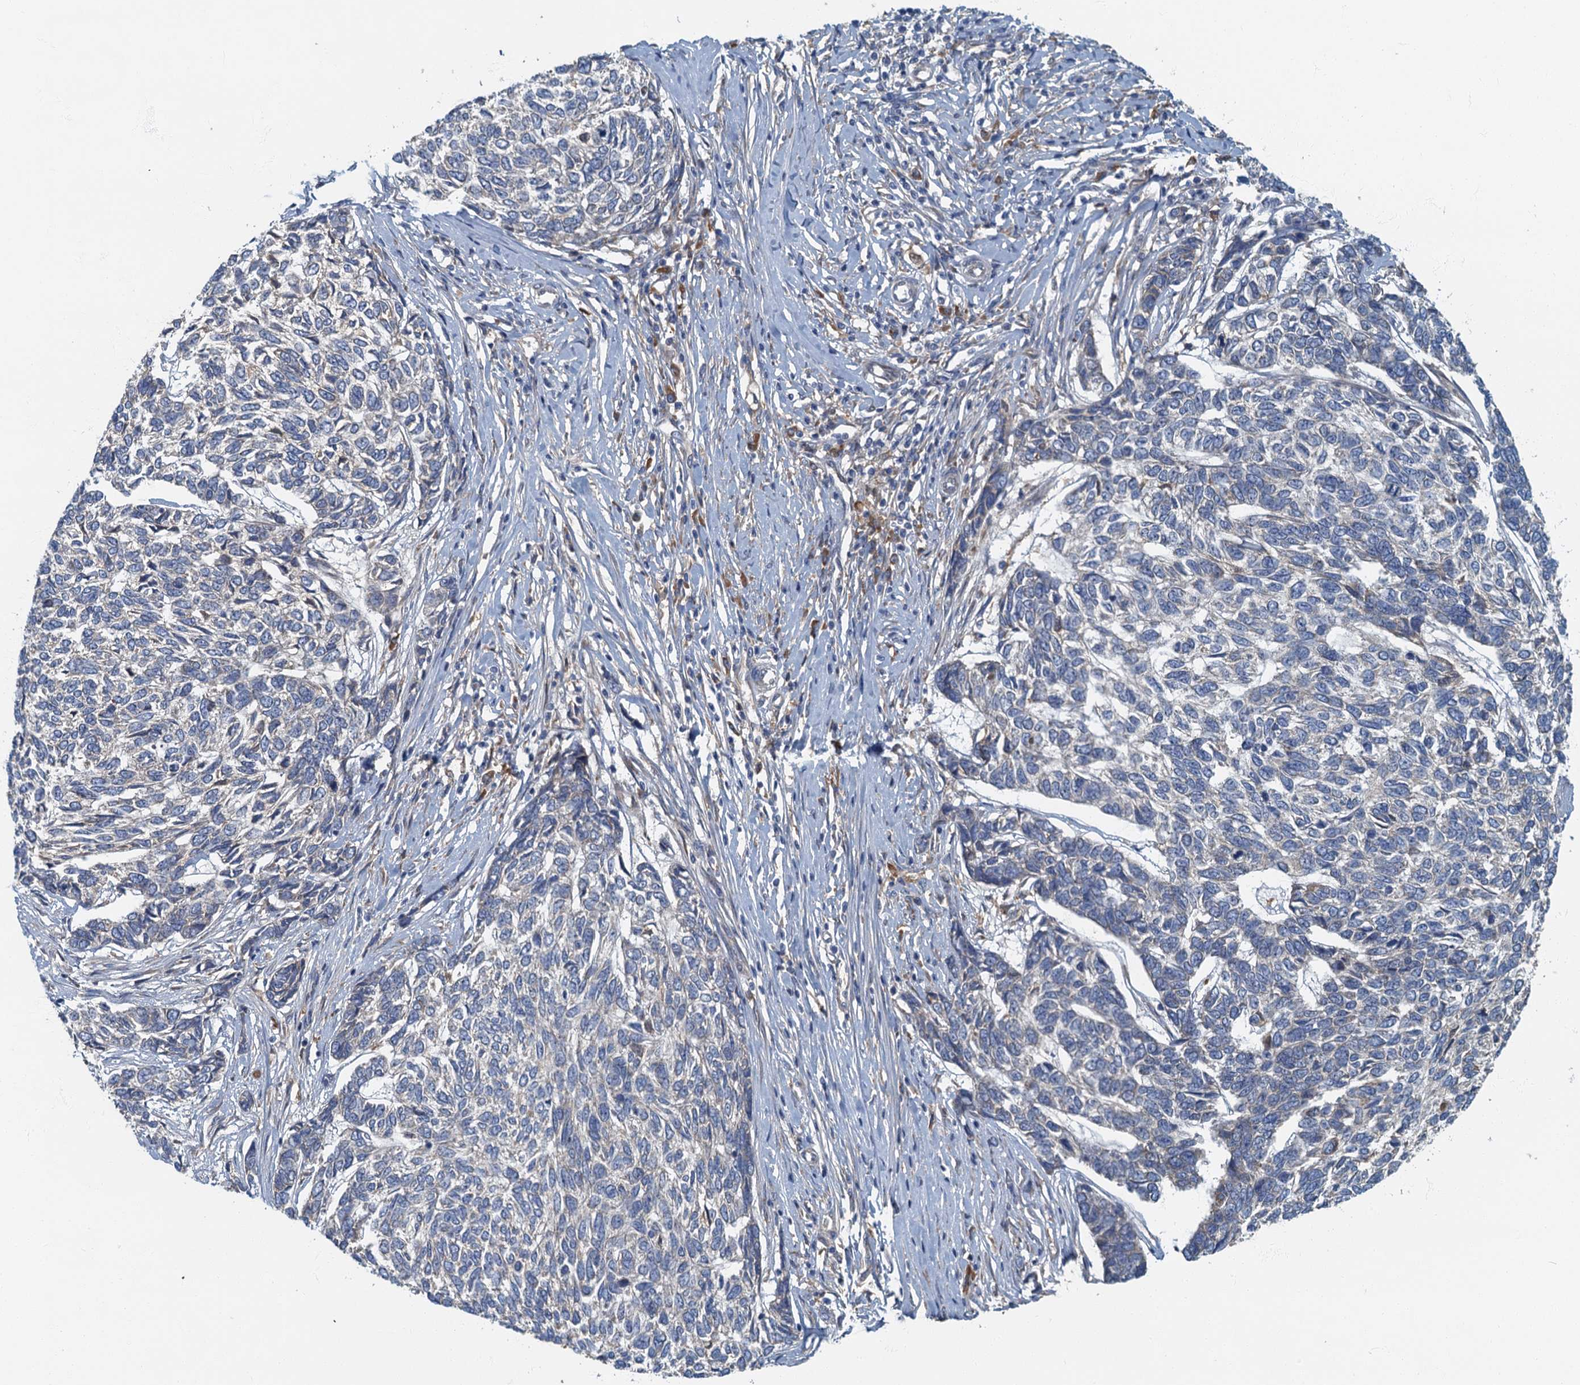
{"staining": {"intensity": "negative", "quantity": "none", "location": "none"}, "tissue": "skin cancer", "cell_type": "Tumor cells", "image_type": "cancer", "snomed": [{"axis": "morphology", "description": "Basal cell carcinoma"}, {"axis": "topography", "description": "Skin"}], "caption": "DAB (3,3'-diaminobenzidine) immunohistochemical staining of human skin cancer (basal cell carcinoma) exhibits no significant positivity in tumor cells.", "gene": "SPDYC", "patient": {"sex": "female", "age": 65}}